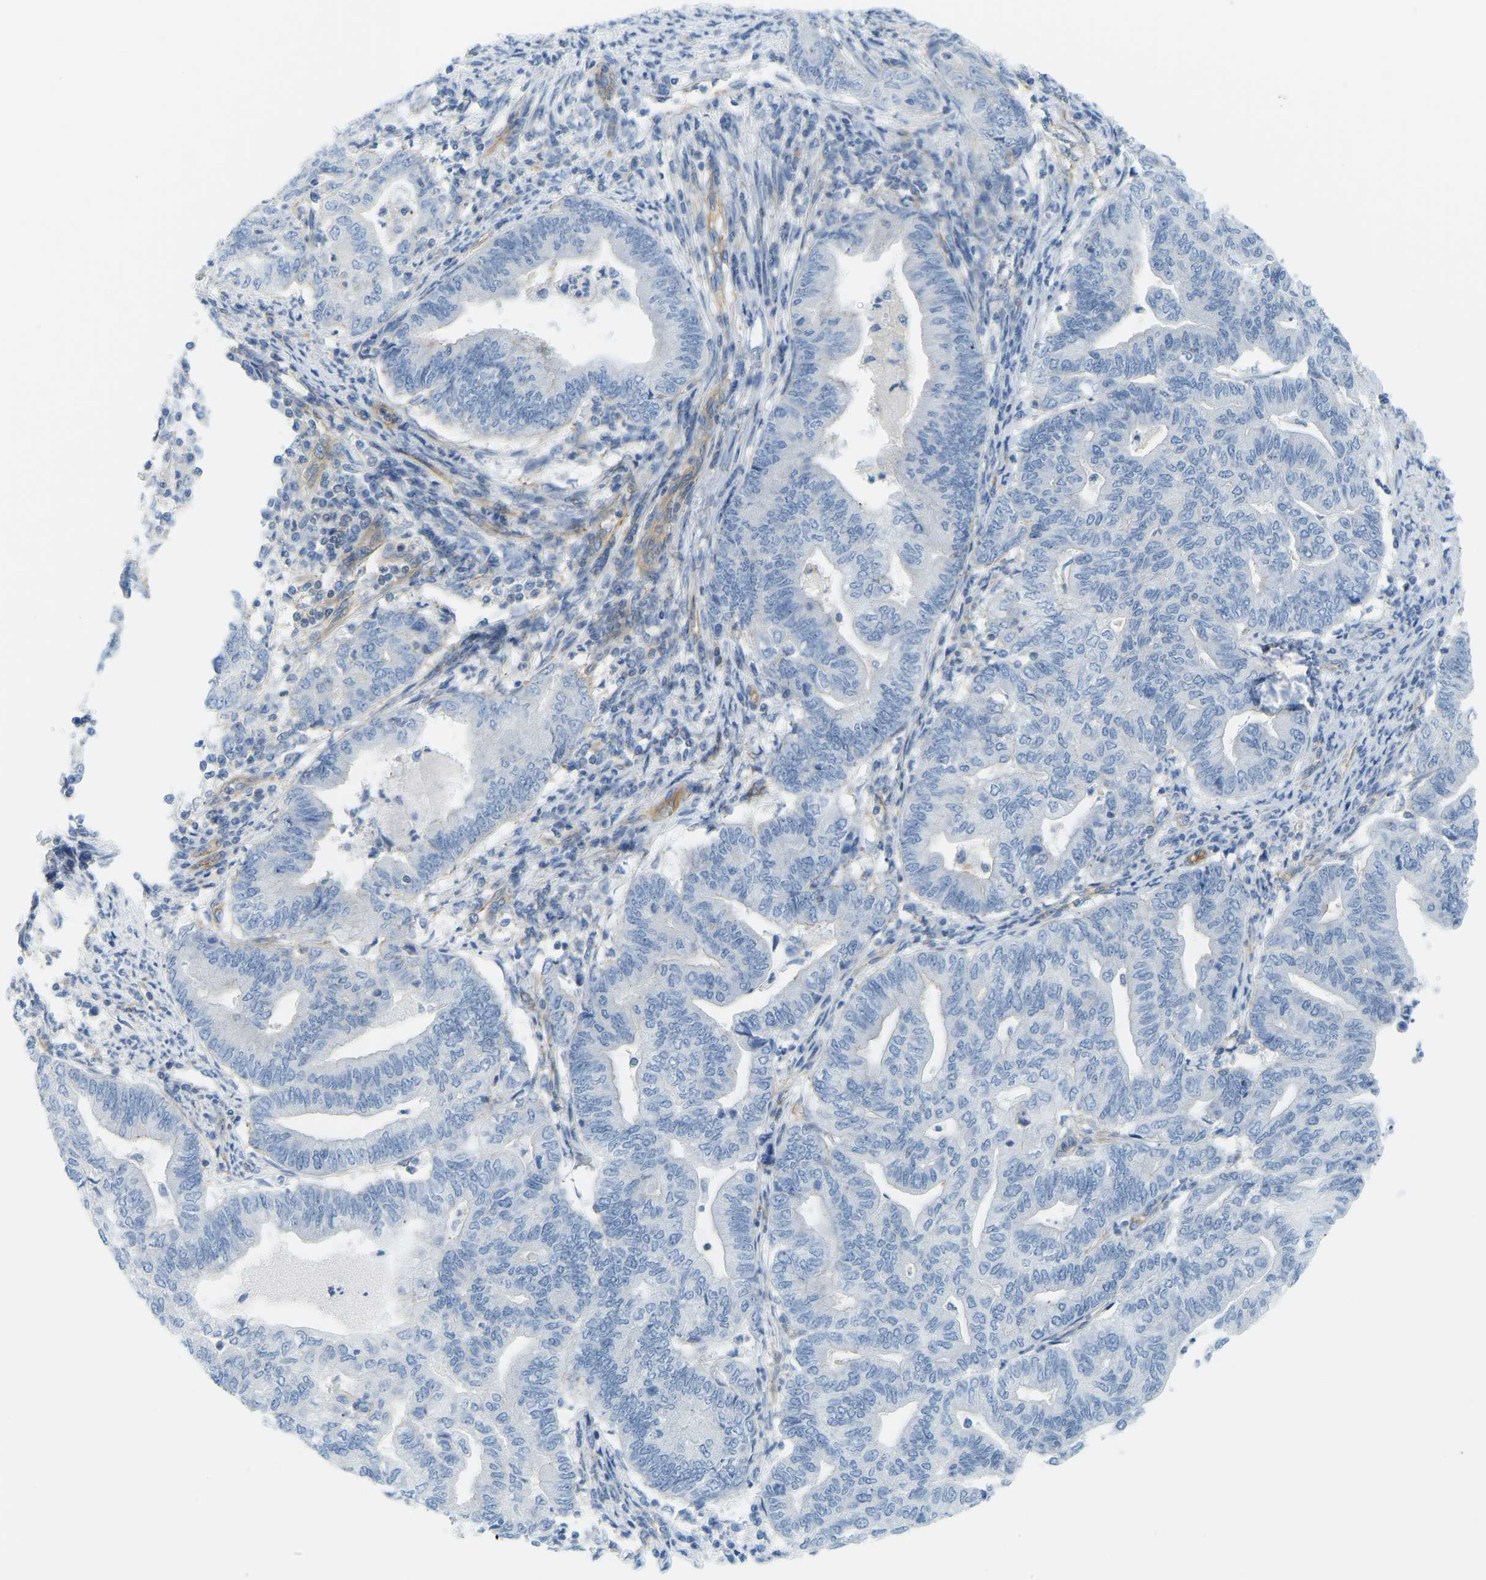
{"staining": {"intensity": "negative", "quantity": "none", "location": "none"}, "tissue": "endometrial cancer", "cell_type": "Tumor cells", "image_type": "cancer", "snomed": [{"axis": "morphology", "description": "Adenocarcinoma, NOS"}, {"axis": "topography", "description": "Endometrium"}], "caption": "Tumor cells show no significant expression in endometrial cancer.", "gene": "MYL3", "patient": {"sex": "female", "age": 79}}